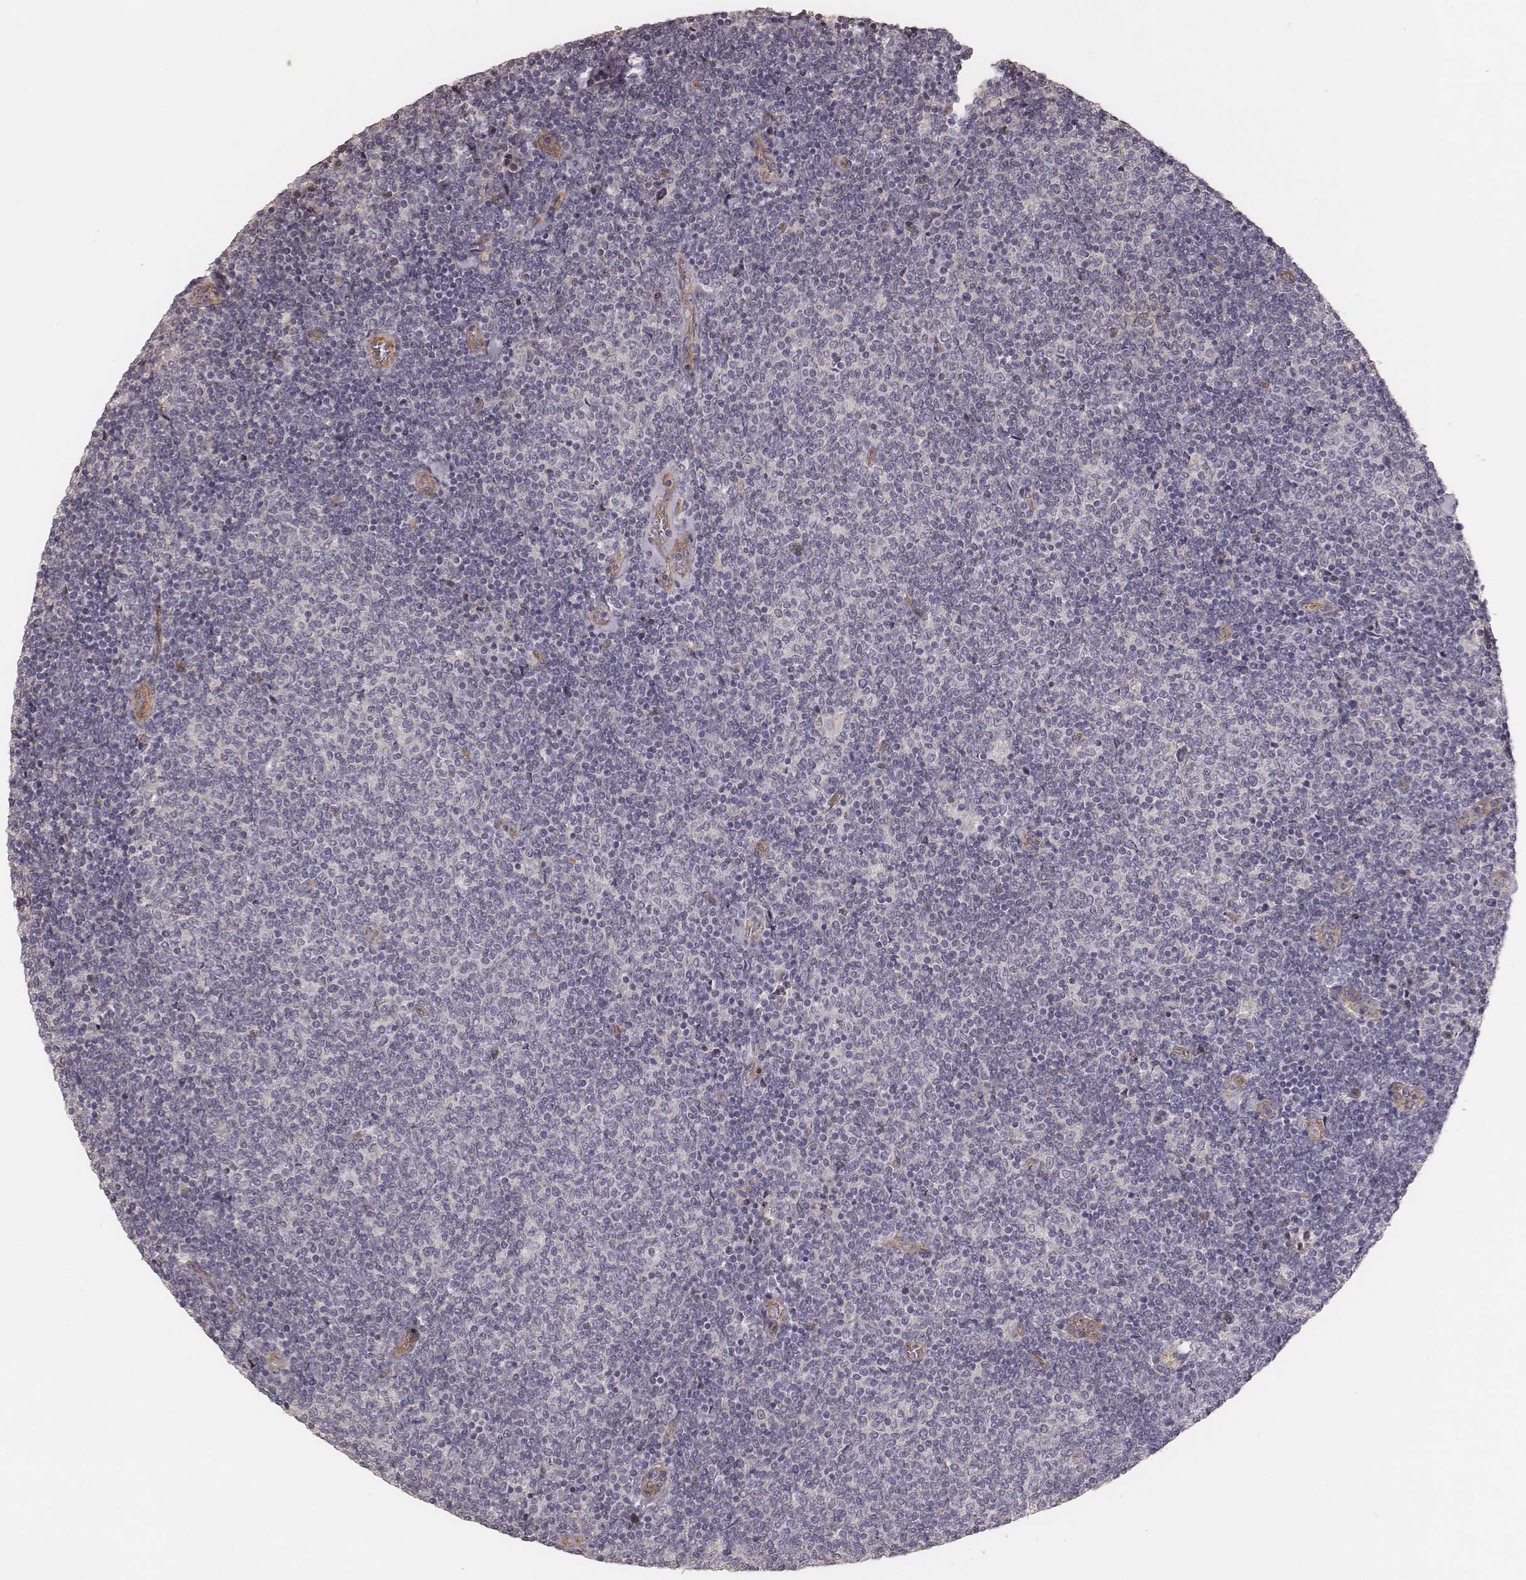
{"staining": {"intensity": "negative", "quantity": "none", "location": "none"}, "tissue": "lymphoma", "cell_type": "Tumor cells", "image_type": "cancer", "snomed": [{"axis": "morphology", "description": "Malignant lymphoma, non-Hodgkin's type, Low grade"}, {"axis": "topography", "description": "Lymph node"}], "caption": "Immunohistochemical staining of human lymphoma shows no significant expression in tumor cells.", "gene": "OTOGL", "patient": {"sex": "male", "age": 52}}